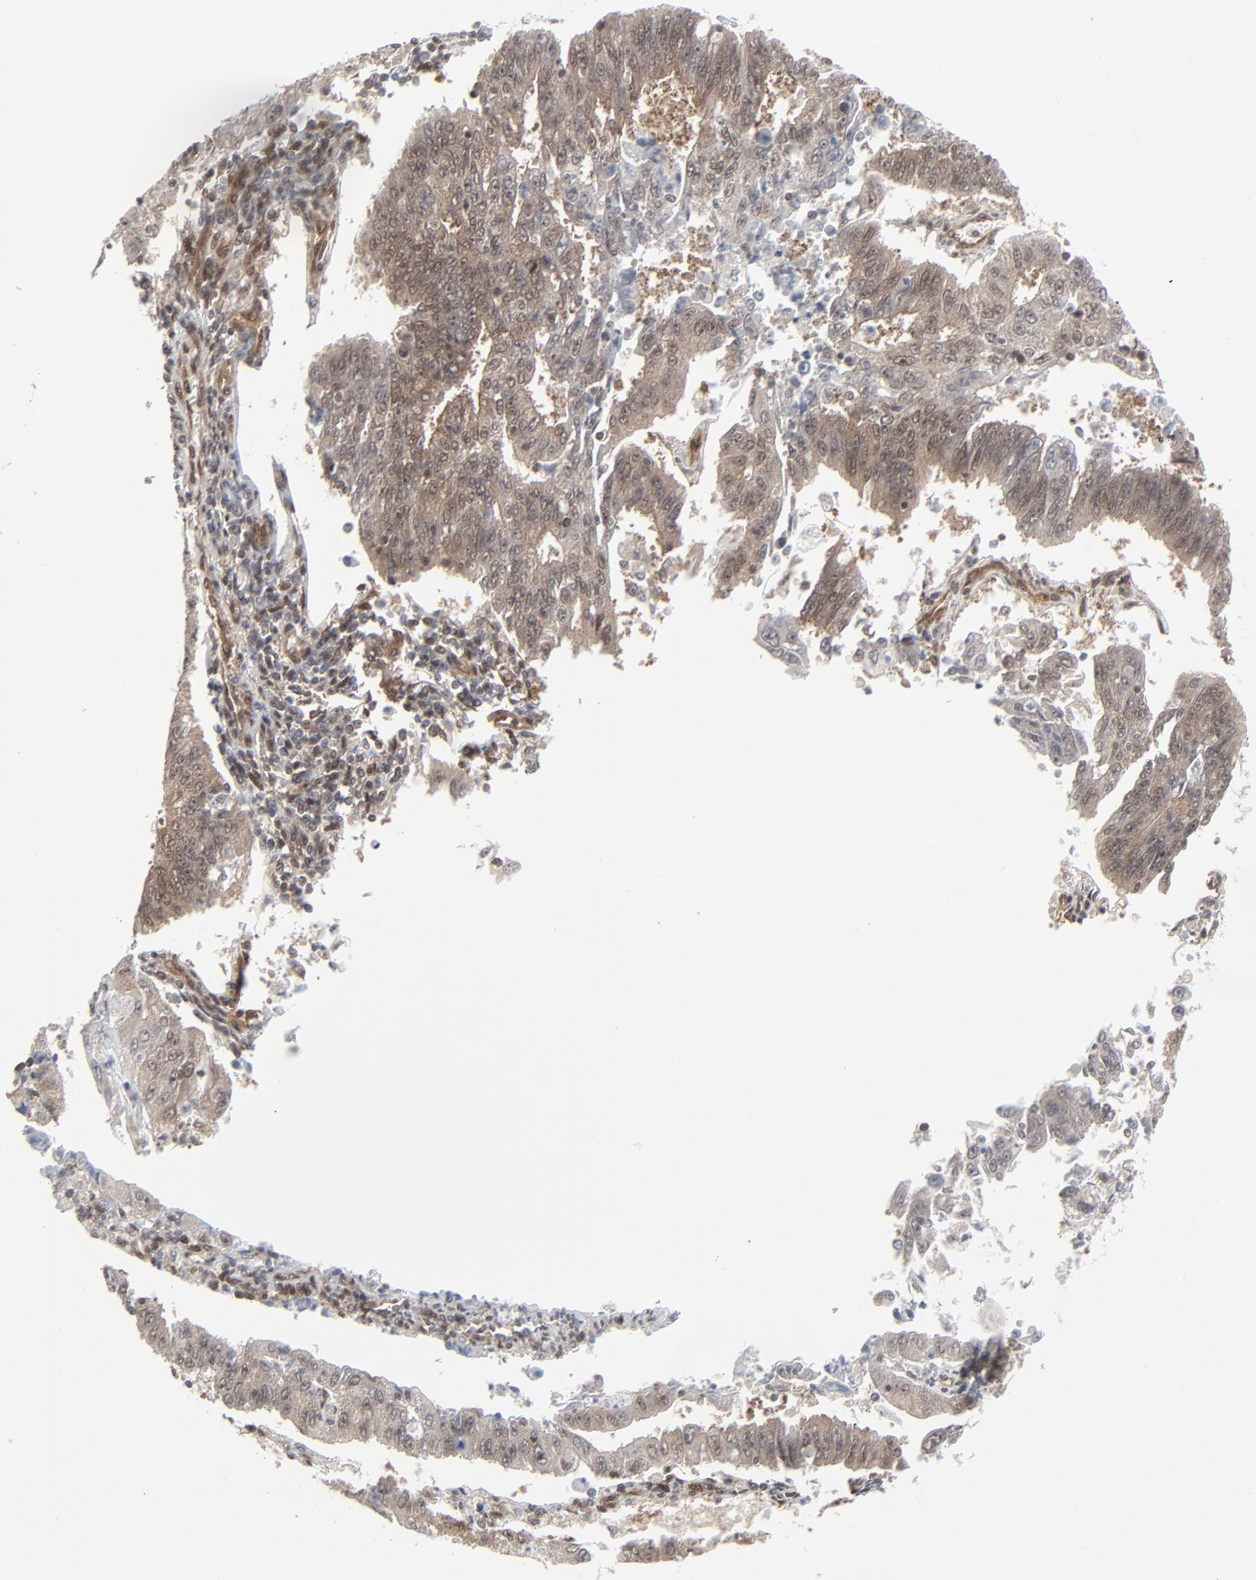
{"staining": {"intensity": "moderate", "quantity": "25%-75%", "location": "cytoplasmic/membranous"}, "tissue": "endometrial cancer", "cell_type": "Tumor cells", "image_type": "cancer", "snomed": [{"axis": "morphology", "description": "Adenocarcinoma, NOS"}, {"axis": "topography", "description": "Endometrium"}], "caption": "Tumor cells show moderate cytoplasmic/membranous expression in about 25%-75% of cells in endometrial cancer (adenocarcinoma).", "gene": "AKT1", "patient": {"sex": "female", "age": 42}}